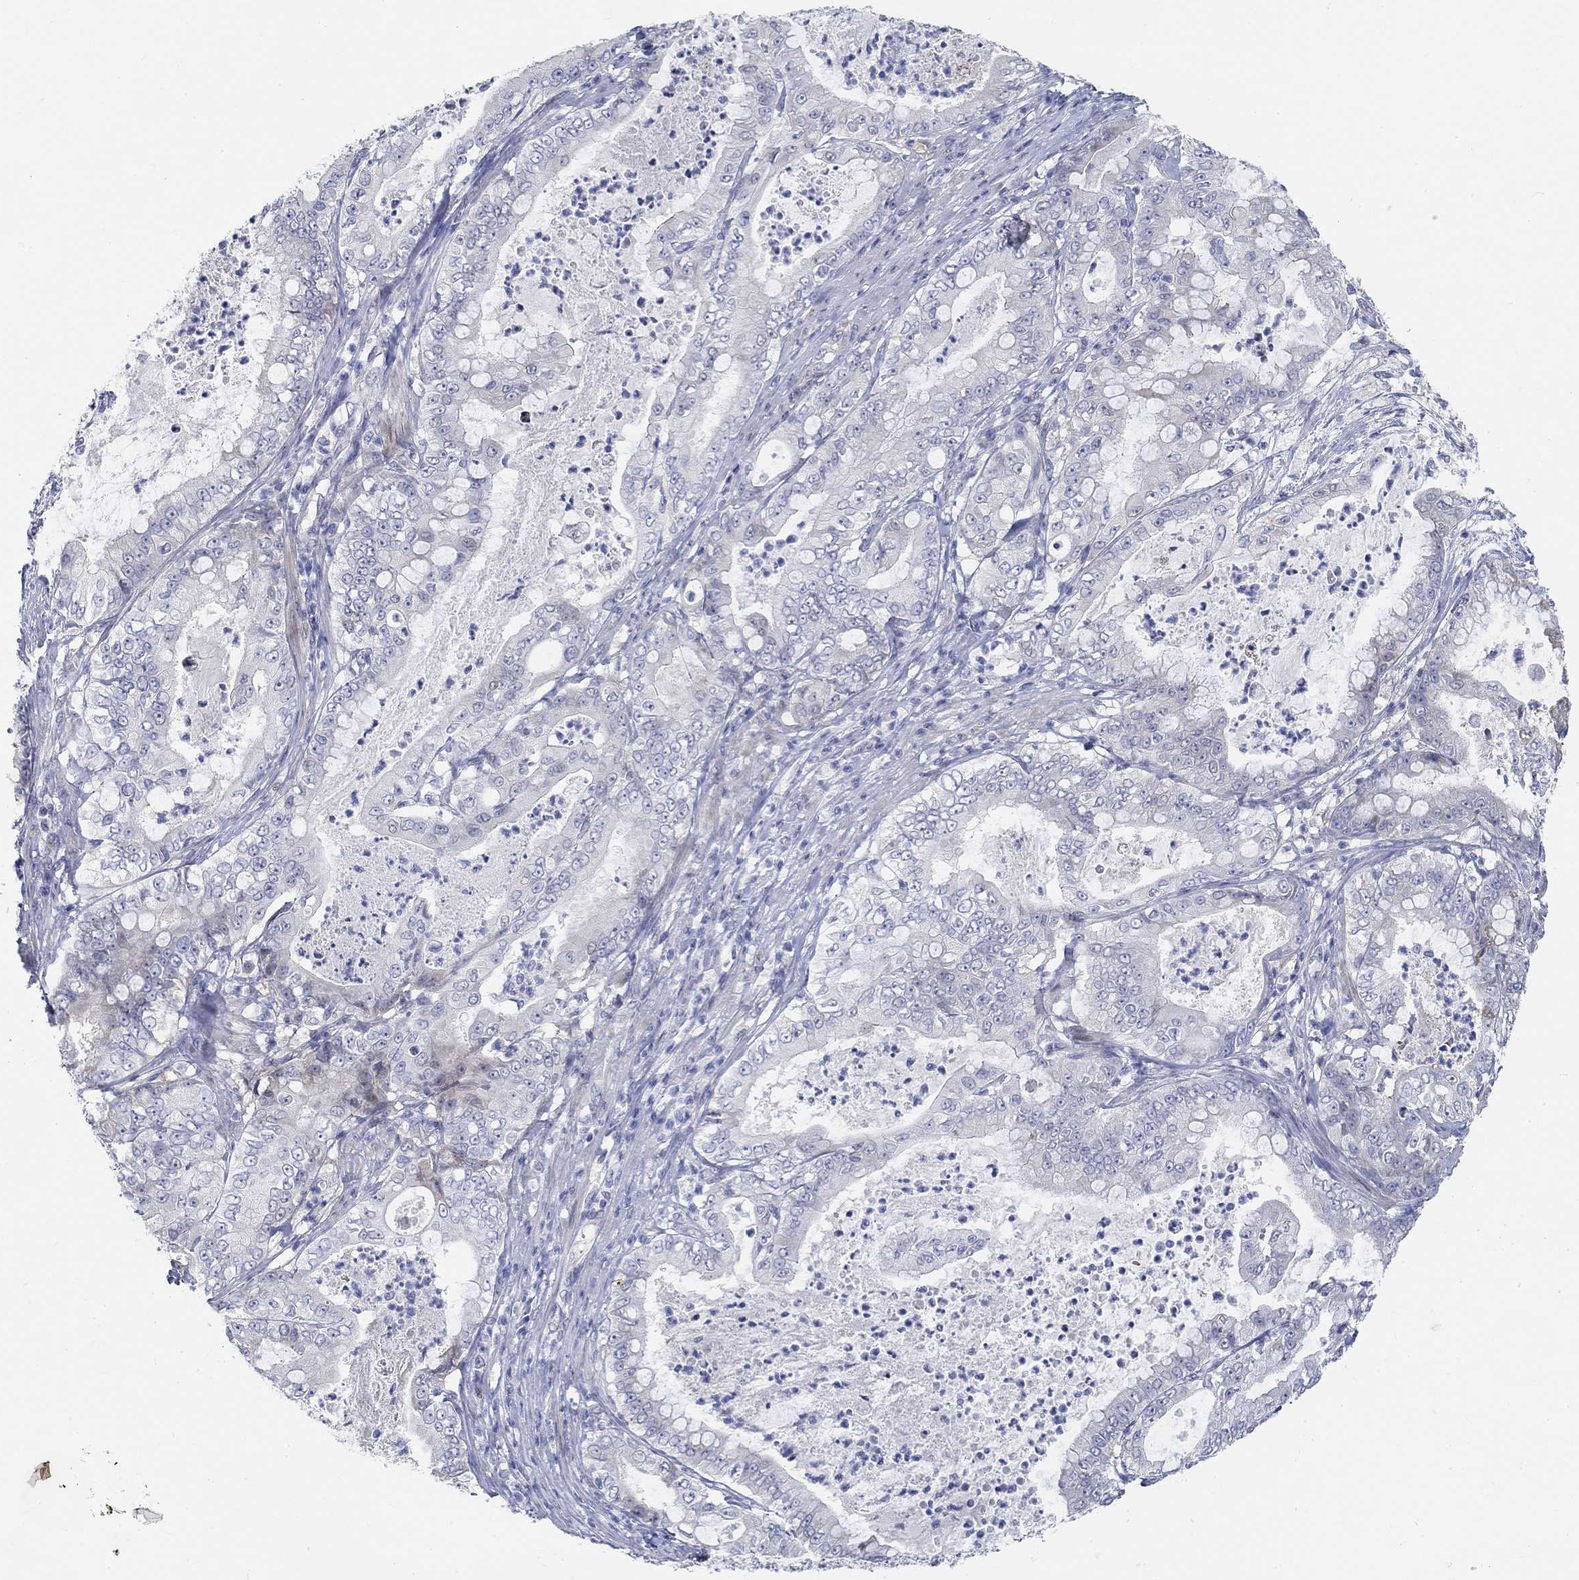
{"staining": {"intensity": "negative", "quantity": "none", "location": "none"}, "tissue": "pancreatic cancer", "cell_type": "Tumor cells", "image_type": "cancer", "snomed": [{"axis": "morphology", "description": "Adenocarcinoma, NOS"}, {"axis": "topography", "description": "Pancreas"}], "caption": "Adenocarcinoma (pancreatic) was stained to show a protein in brown. There is no significant staining in tumor cells.", "gene": "SNTG2", "patient": {"sex": "male", "age": 71}}